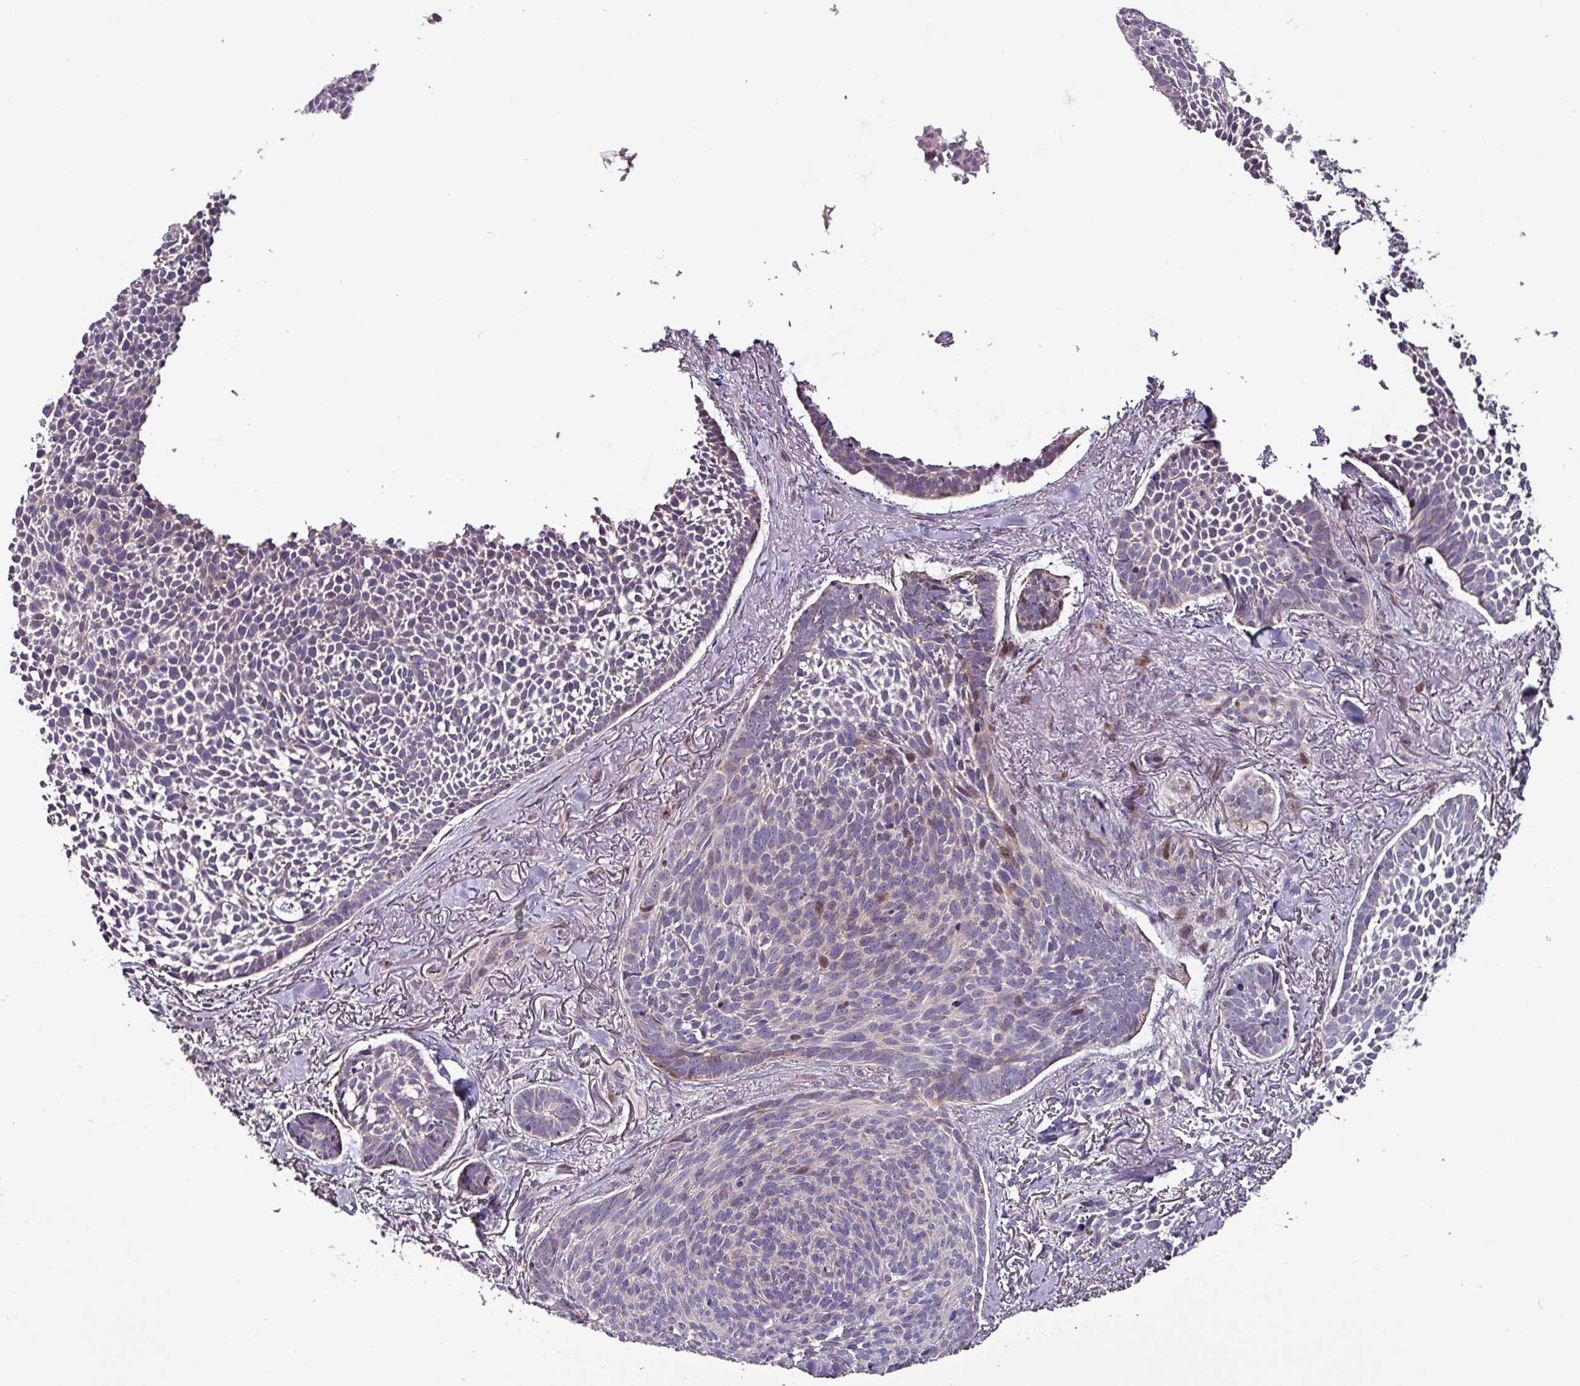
{"staining": {"intensity": "moderate", "quantity": "<25%", "location": "cytoplasmic/membranous,nuclear"}, "tissue": "skin cancer", "cell_type": "Tumor cells", "image_type": "cancer", "snomed": [{"axis": "morphology", "description": "Basal cell carcinoma"}, {"axis": "topography", "description": "Skin"}], "caption": "A low amount of moderate cytoplasmic/membranous and nuclear expression is appreciated in approximately <25% of tumor cells in skin cancer tissue.", "gene": "GRAPL", "patient": {"sex": "male", "age": 70}}